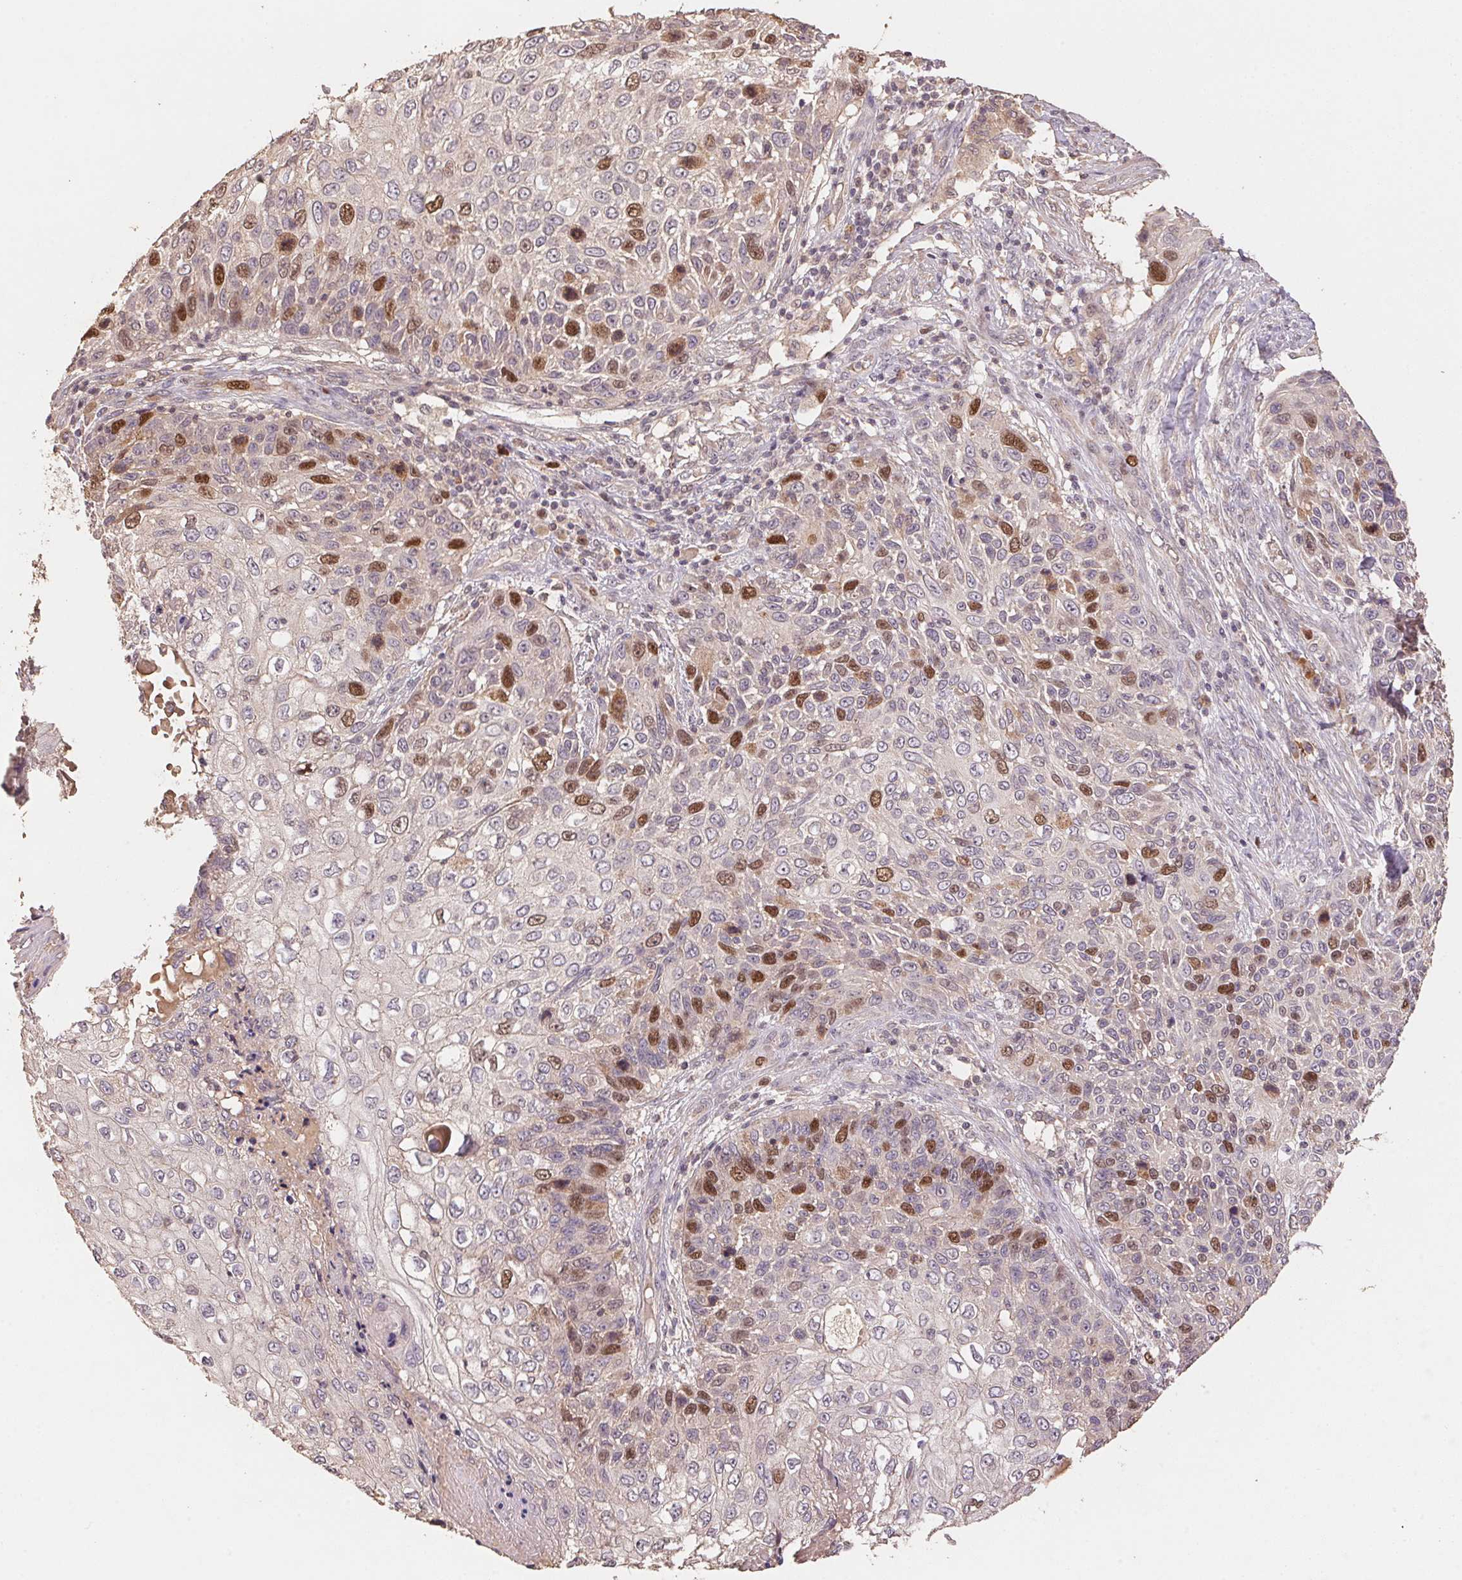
{"staining": {"intensity": "strong", "quantity": "<25%", "location": "nuclear"}, "tissue": "skin cancer", "cell_type": "Tumor cells", "image_type": "cancer", "snomed": [{"axis": "morphology", "description": "Squamous cell carcinoma, NOS"}, {"axis": "topography", "description": "Skin"}], "caption": "Immunohistochemical staining of skin cancer (squamous cell carcinoma) exhibits medium levels of strong nuclear protein positivity in about <25% of tumor cells.", "gene": "CENPF", "patient": {"sex": "male", "age": 92}}